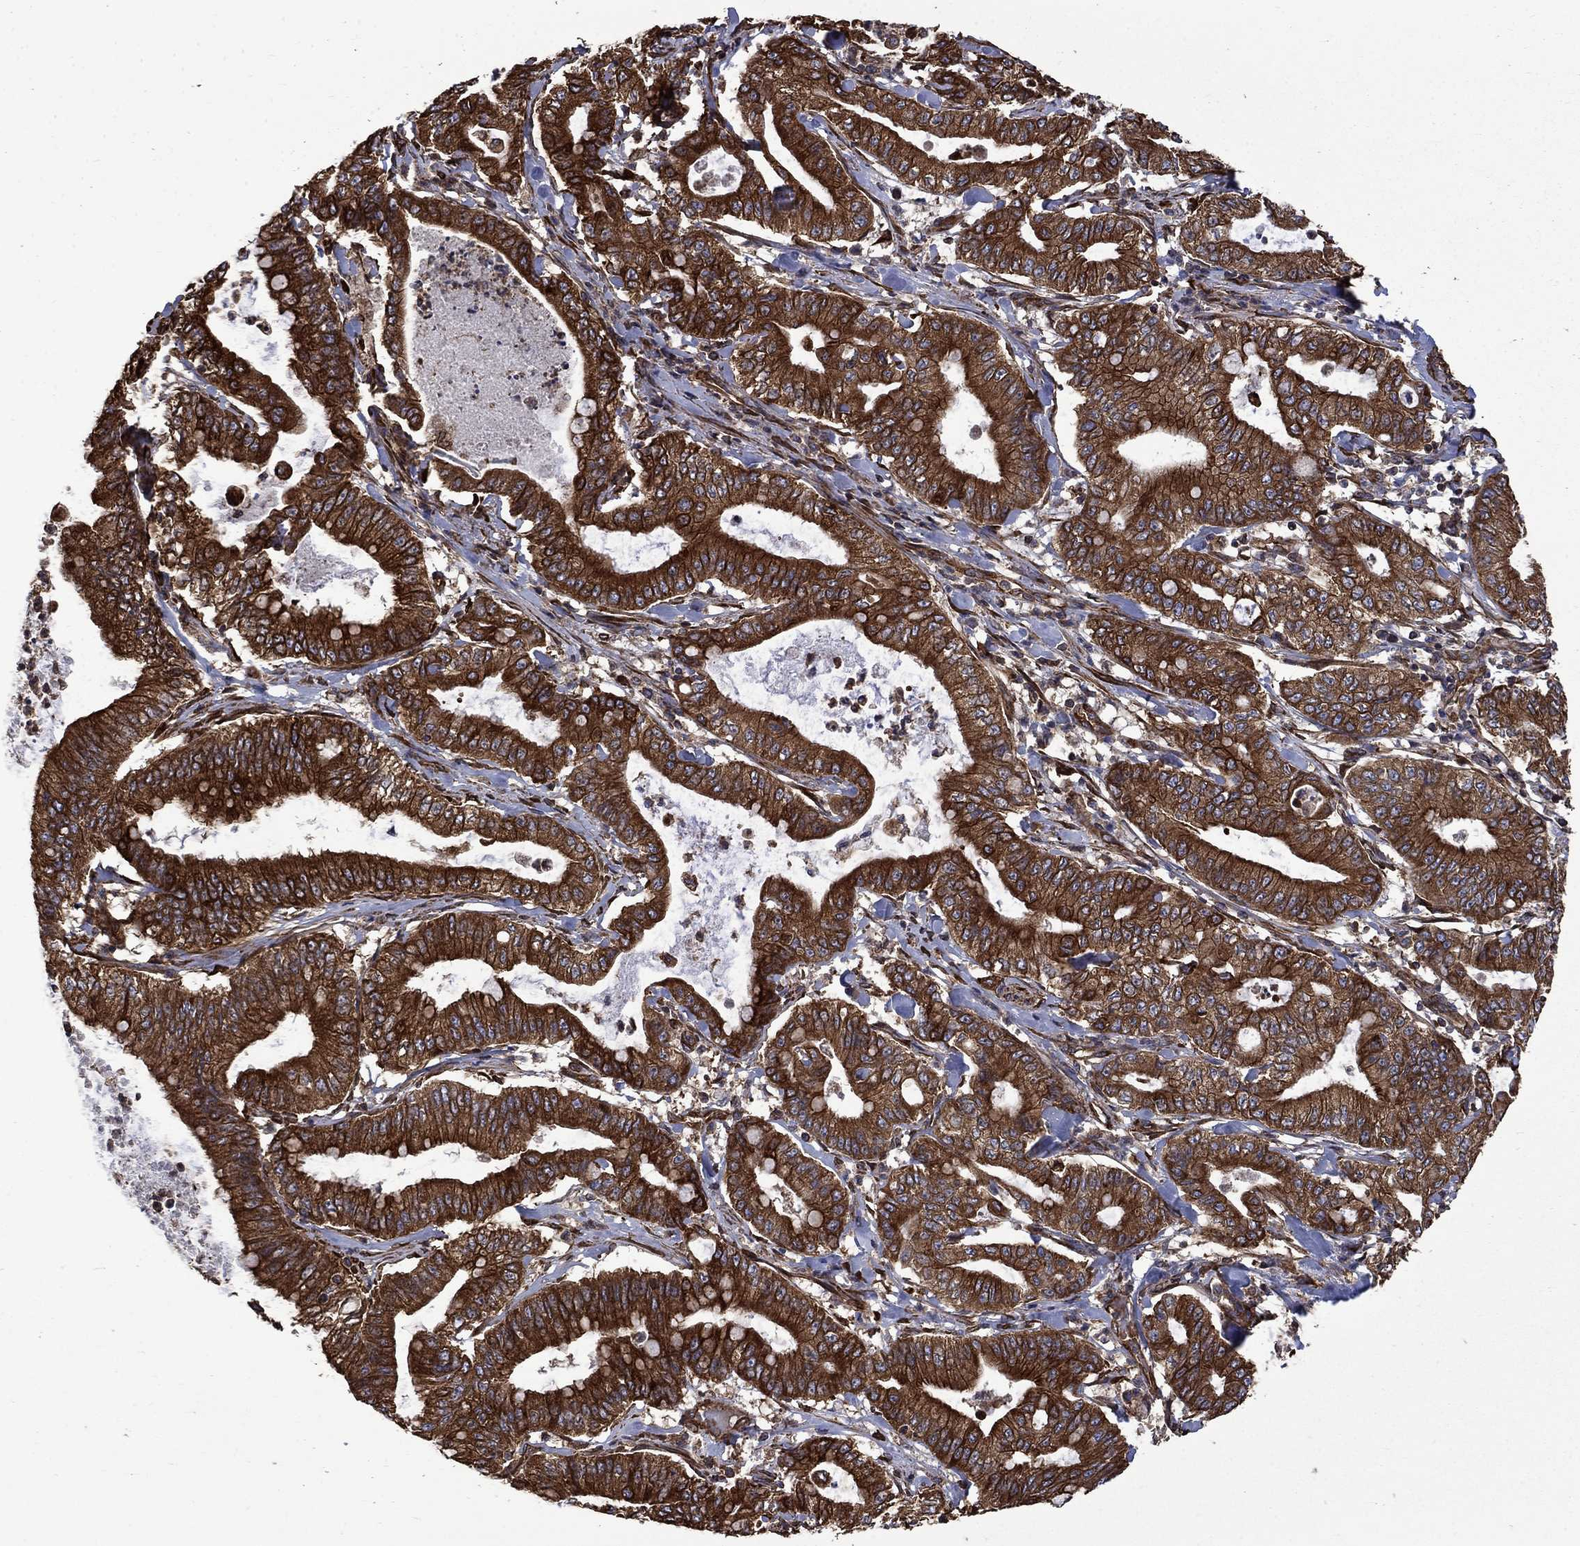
{"staining": {"intensity": "strong", "quantity": ">75%", "location": "cytoplasmic/membranous"}, "tissue": "pancreatic cancer", "cell_type": "Tumor cells", "image_type": "cancer", "snomed": [{"axis": "morphology", "description": "Adenocarcinoma, NOS"}, {"axis": "topography", "description": "Pancreas"}], "caption": "This histopathology image shows IHC staining of human adenocarcinoma (pancreatic), with high strong cytoplasmic/membranous staining in about >75% of tumor cells.", "gene": "CUTC", "patient": {"sex": "male", "age": 71}}